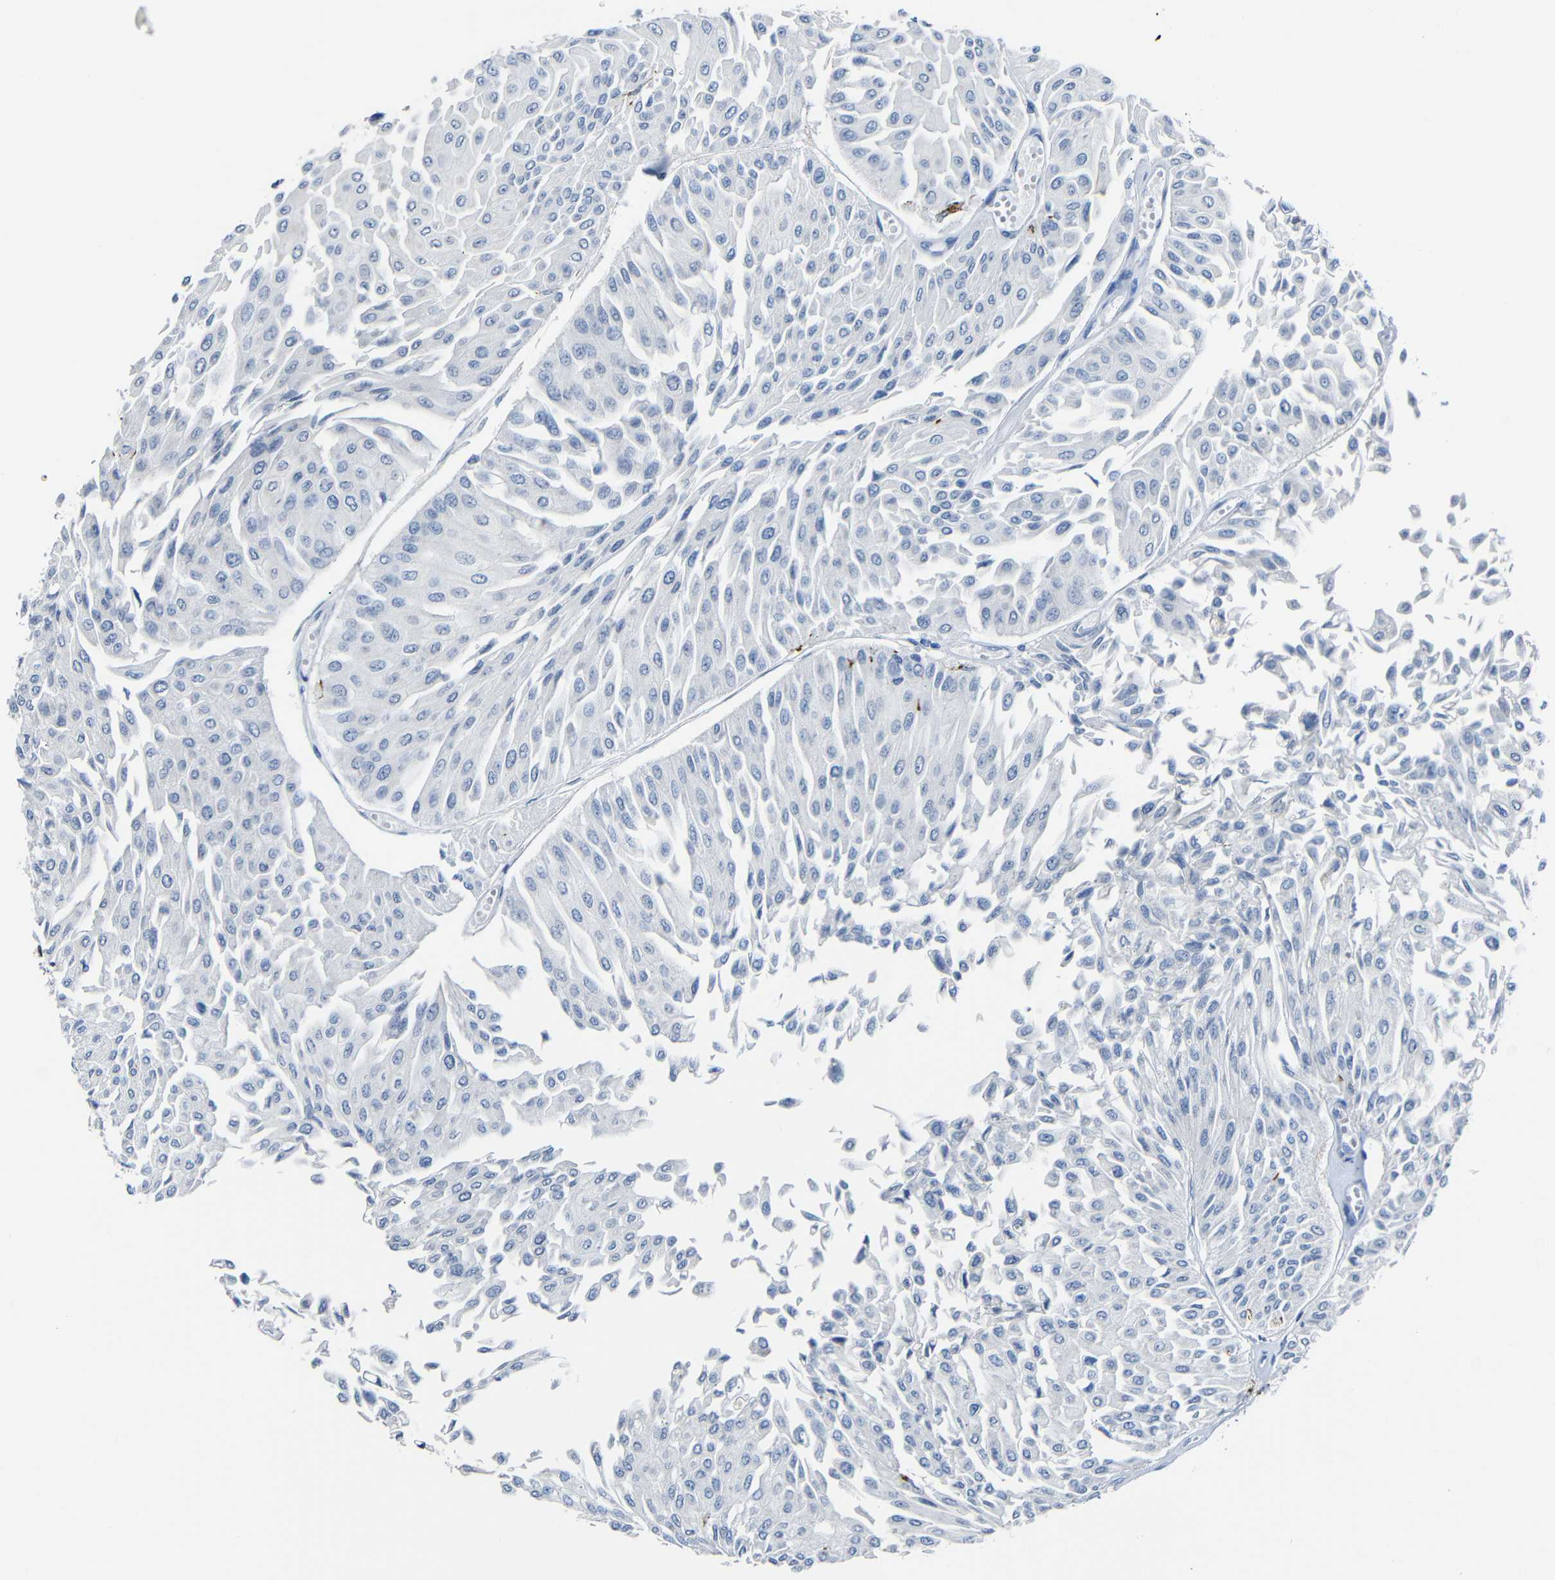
{"staining": {"intensity": "negative", "quantity": "none", "location": "none"}, "tissue": "urothelial cancer", "cell_type": "Tumor cells", "image_type": "cancer", "snomed": [{"axis": "morphology", "description": "Urothelial carcinoma, Low grade"}, {"axis": "topography", "description": "Urinary bladder"}], "caption": "This is an immunohistochemistry micrograph of urothelial carcinoma (low-grade). There is no expression in tumor cells.", "gene": "C15orf48", "patient": {"sex": "male", "age": 67}}